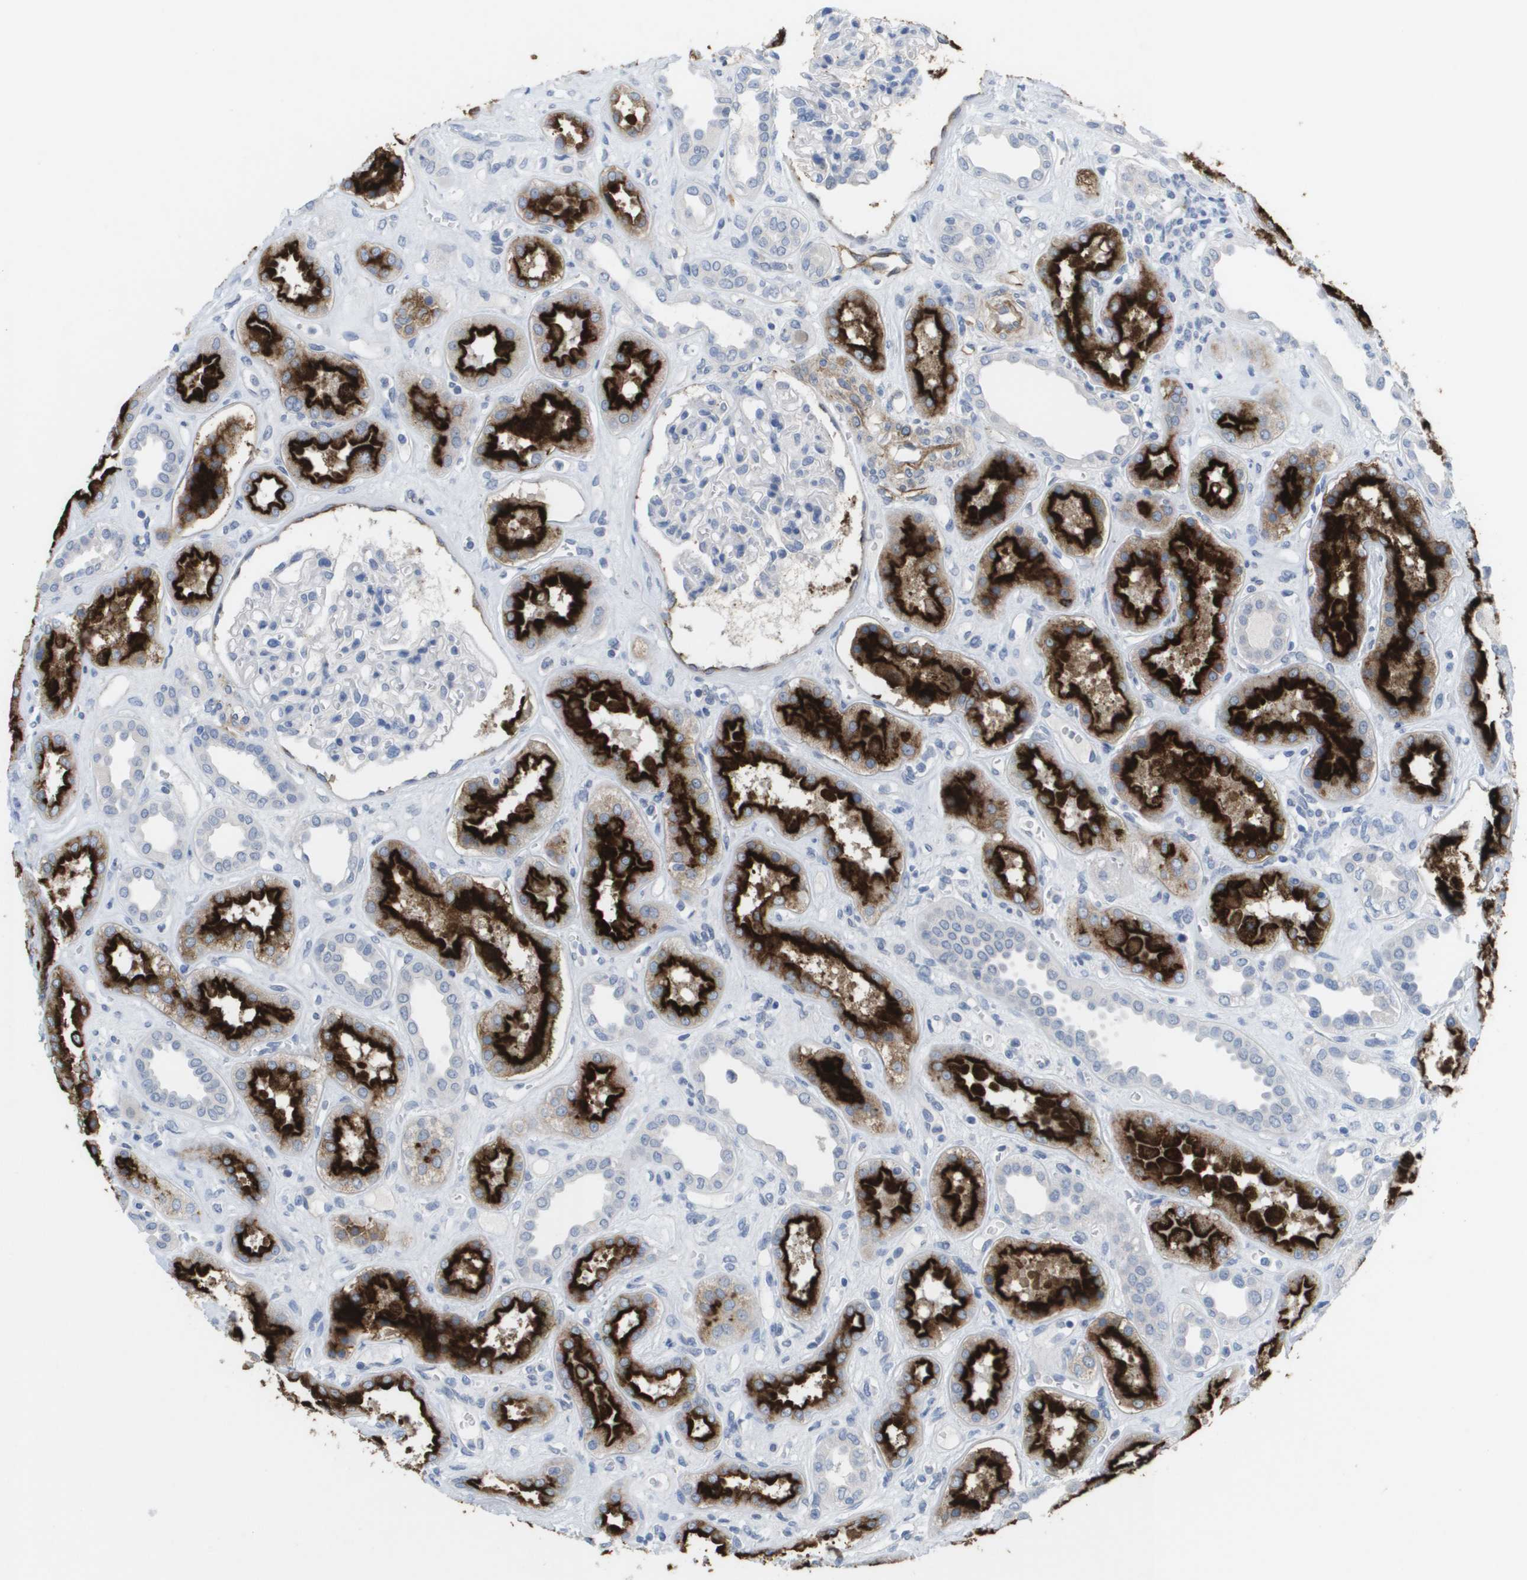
{"staining": {"intensity": "negative", "quantity": "none", "location": "none"}, "tissue": "kidney", "cell_type": "Cells in glomeruli", "image_type": "normal", "snomed": [{"axis": "morphology", "description": "Normal tissue, NOS"}, {"axis": "topography", "description": "Kidney"}], "caption": "The micrograph displays no significant positivity in cells in glomeruli of kidney.", "gene": "ANGPT2", "patient": {"sex": "male", "age": 59}}